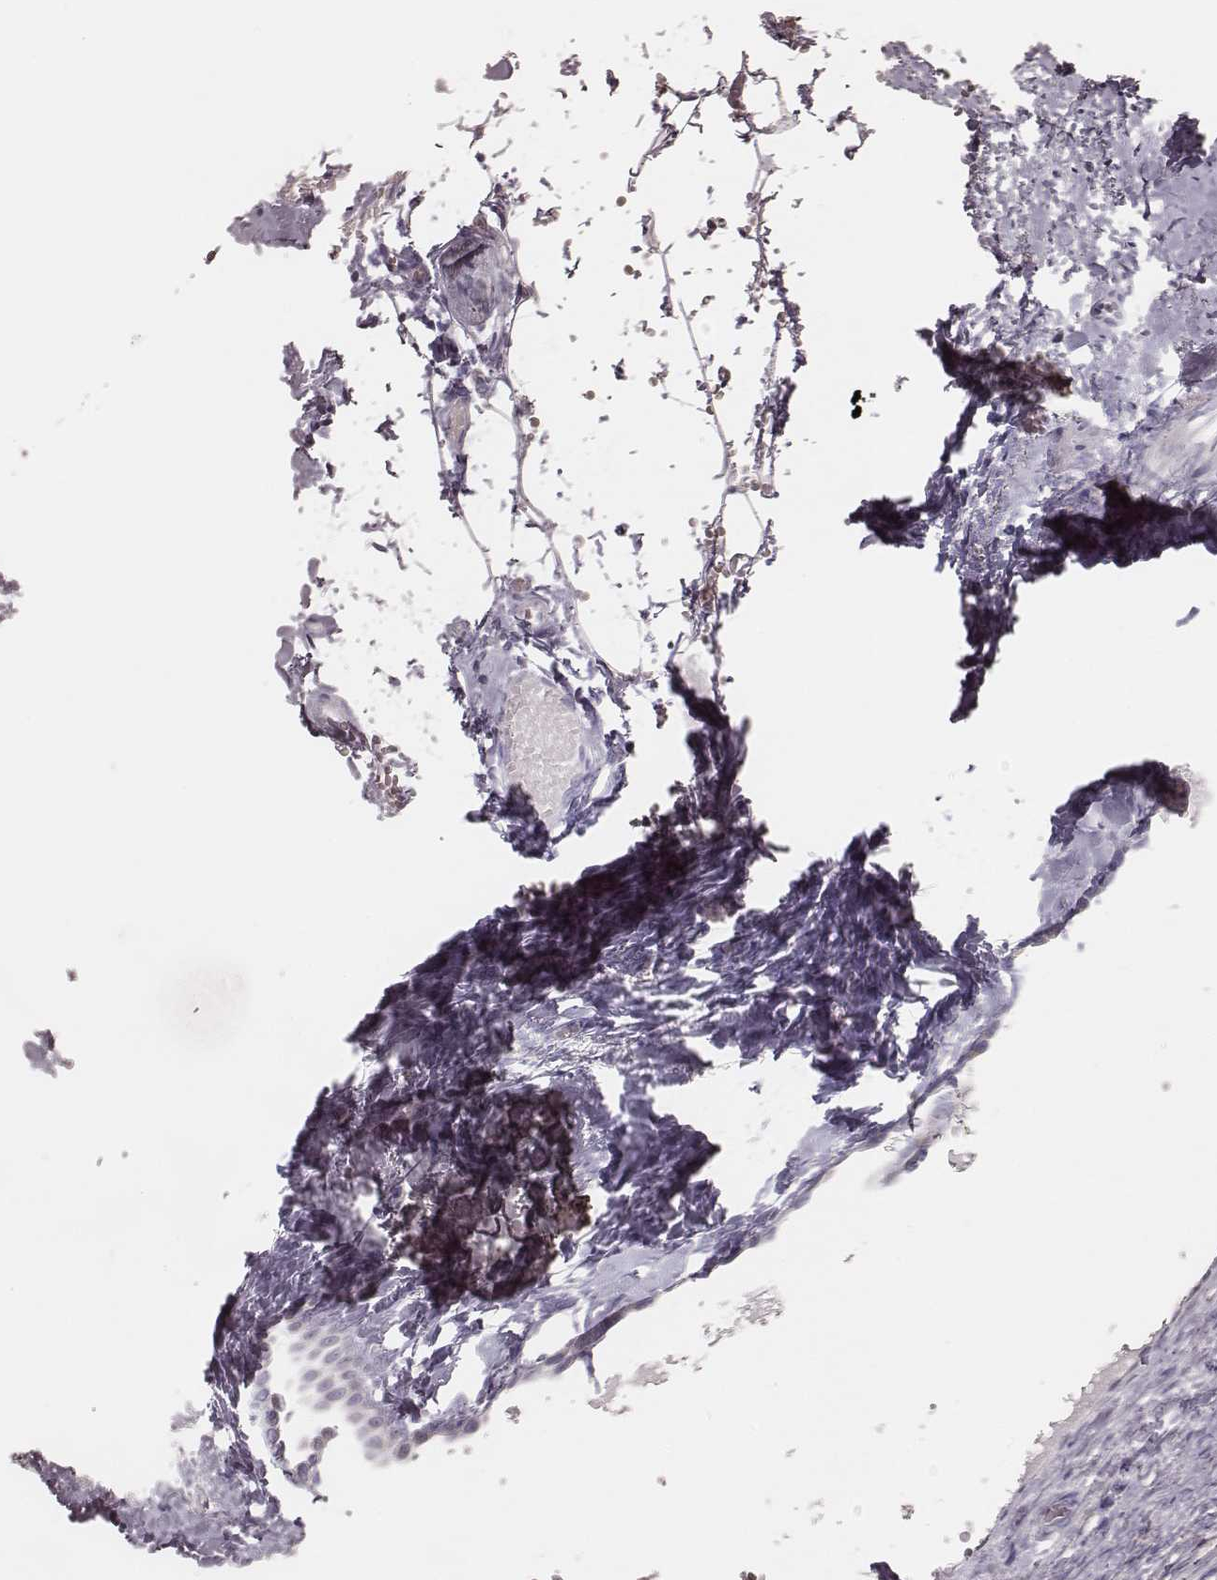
{"staining": {"intensity": "weak", "quantity": ">75%", "location": "cytoplasmic/membranous"}, "tissue": "ovary", "cell_type": "Follicle cells", "image_type": "normal", "snomed": [{"axis": "morphology", "description": "Normal tissue, NOS"}, {"axis": "topography", "description": "Ovary"}], "caption": "This photomicrograph reveals normal ovary stained with immunohistochemistry to label a protein in brown. The cytoplasmic/membranous of follicle cells show weak positivity for the protein. Nuclei are counter-stained blue.", "gene": "KIF5C", "patient": {"sex": "female", "age": 46}}